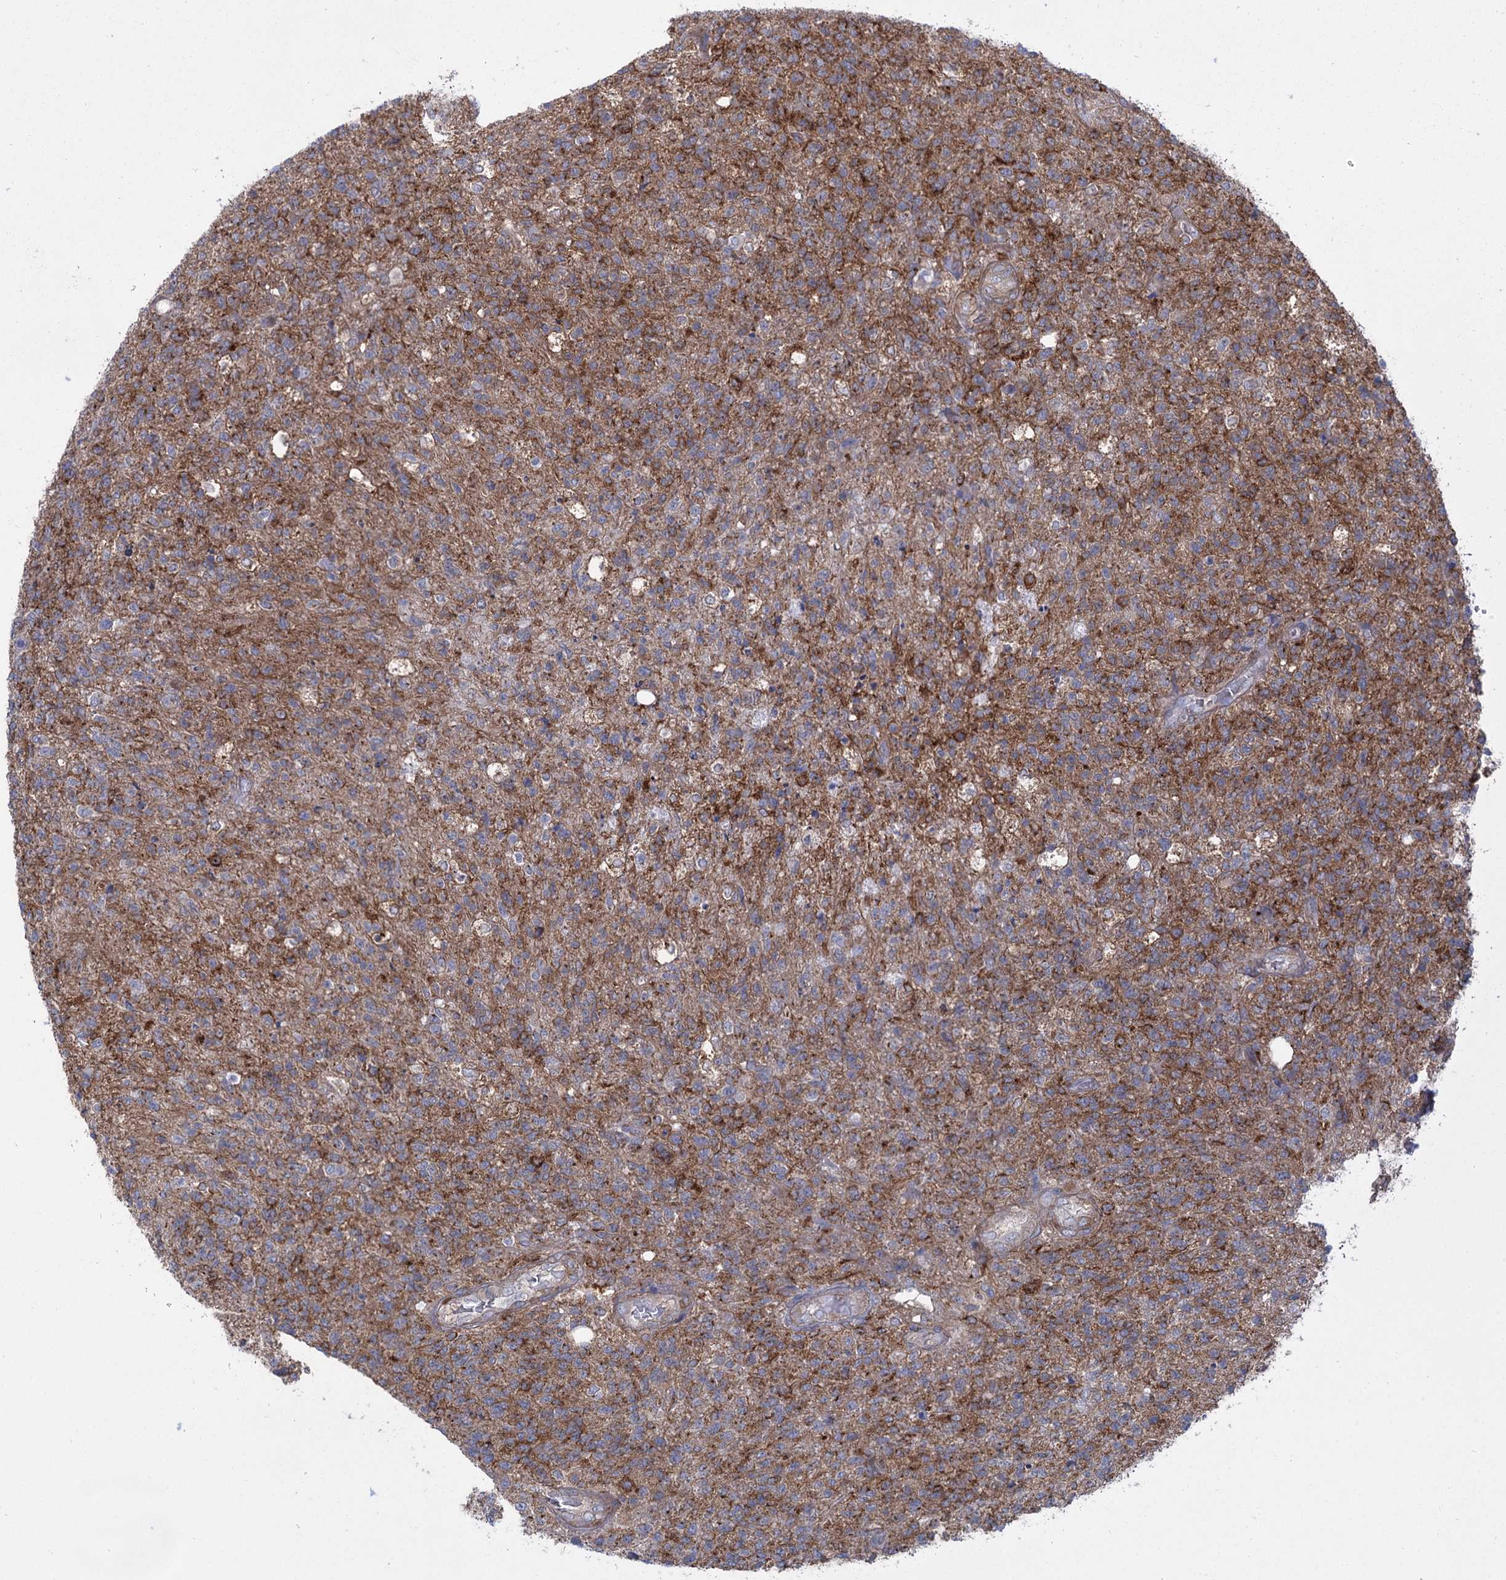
{"staining": {"intensity": "moderate", "quantity": "25%-75%", "location": "cytoplasmic/membranous"}, "tissue": "glioma", "cell_type": "Tumor cells", "image_type": "cancer", "snomed": [{"axis": "morphology", "description": "Glioma, malignant, High grade"}, {"axis": "topography", "description": "Brain"}], "caption": "Human glioma stained for a protein (brown) demonstrates moderate cytoplasmic/membranous positive staining in about 25%-75% of tumor cells.", "gene": "CCDC88A", "patient": {"sex": "male", "age": 56}}